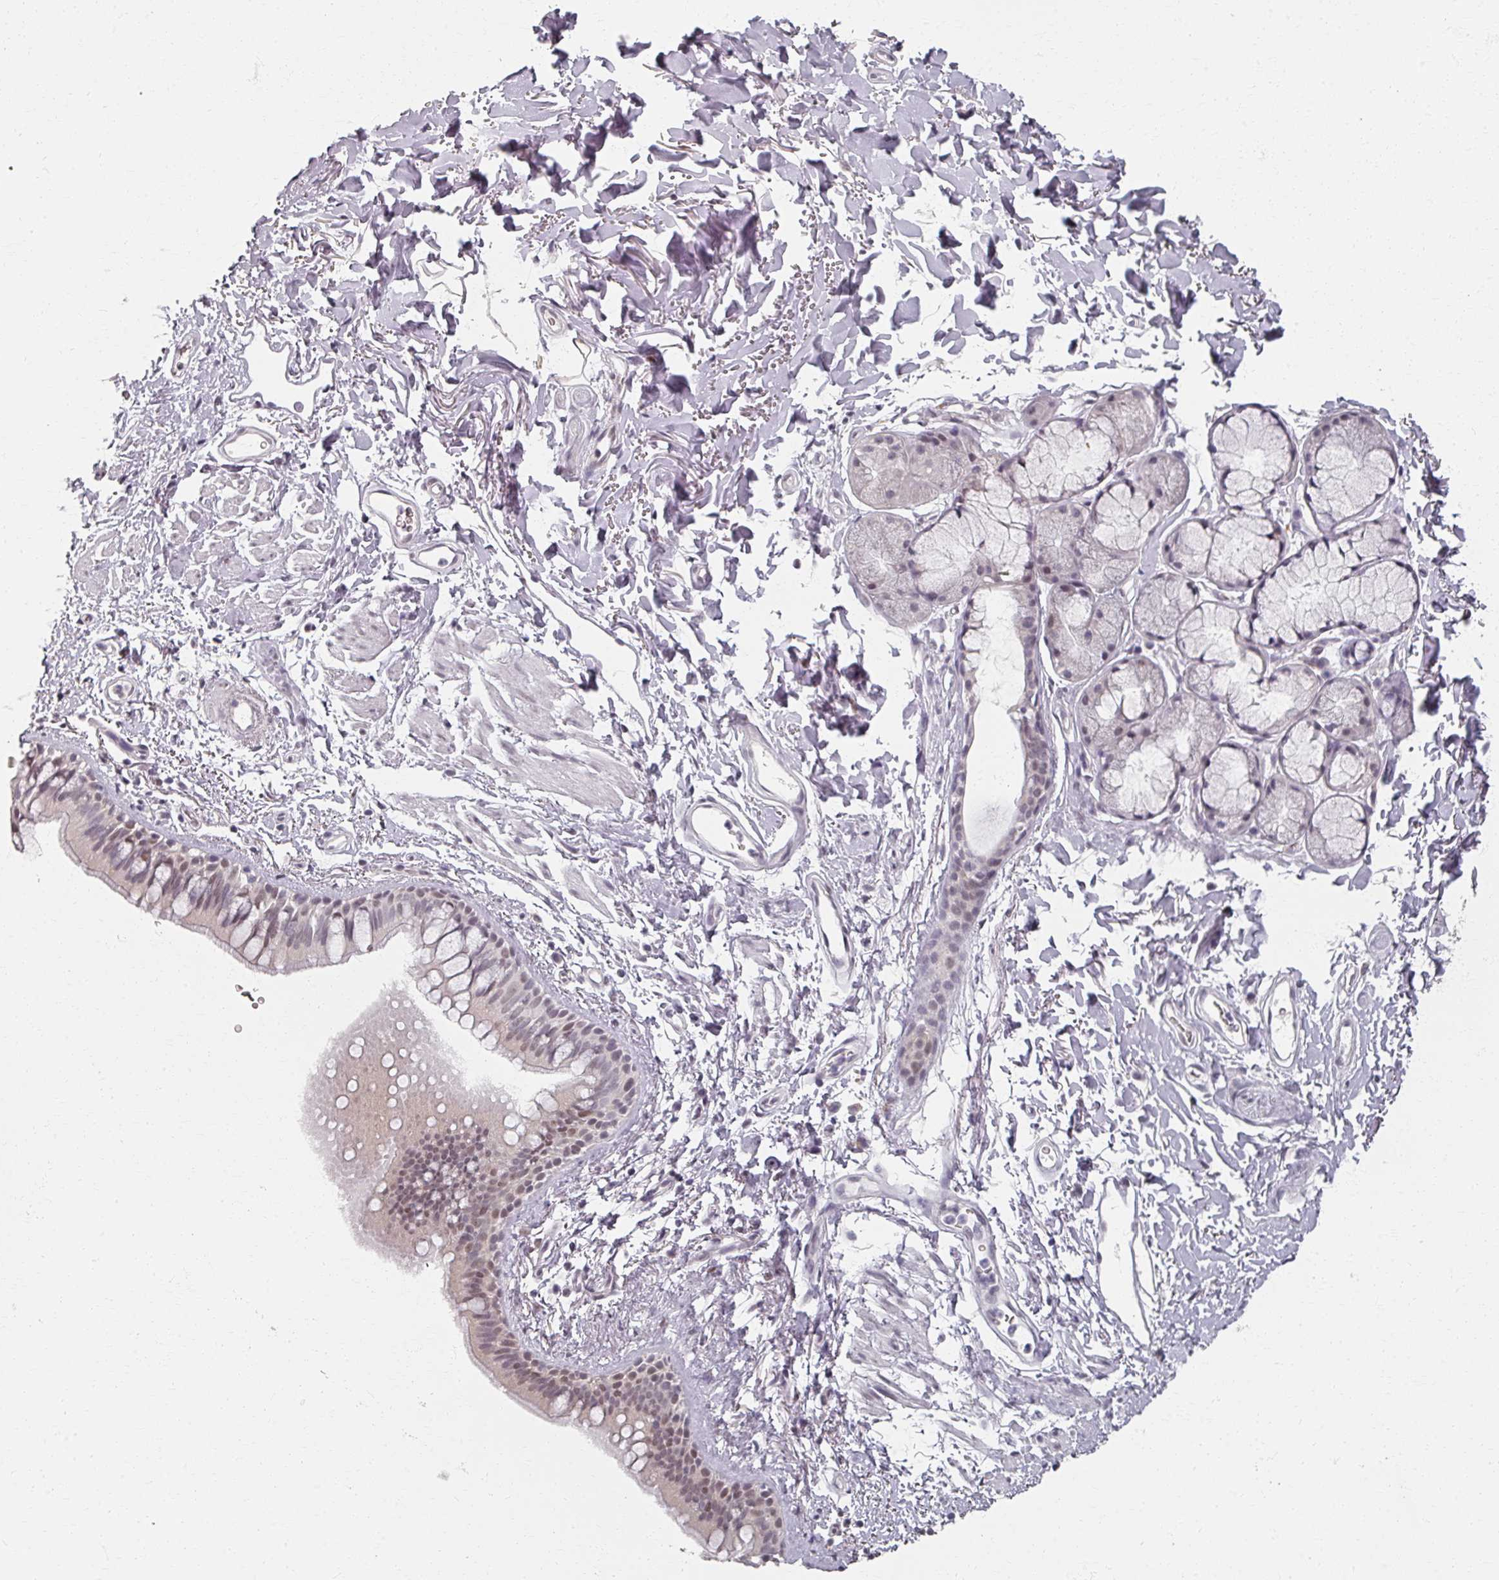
{"staining": {"intensity": "moderate", "quantity": "25%-75%", "location": "nuclear"}, "tissue": "bronchus", "cell_type": "Respiratory epithelial cells", "image_type": "normal", "snomed": [{"axis": "morphology", "description": "Normal tissue, NOS"}, {"axis": "morphology", "description": "Squamous cell carcinoma, NOS"}, {"axis": "topography", "description": "Bronchus"}, {"axis": "topography", "description": "Lung"}], "caption": "A high-resolution photomicrograph shows immunohistochemistry staining of benign bronchus, which reveals moderate nuclear positivity in about 25%-75% of respiratory epithelial cells. The staining was performed using DAB, with brown indicating positive protein expression. Nuclei are stained blue with hematoxylin.", "gene": "RIPOR3", "patient": {"sex": "female", "age": 70}}